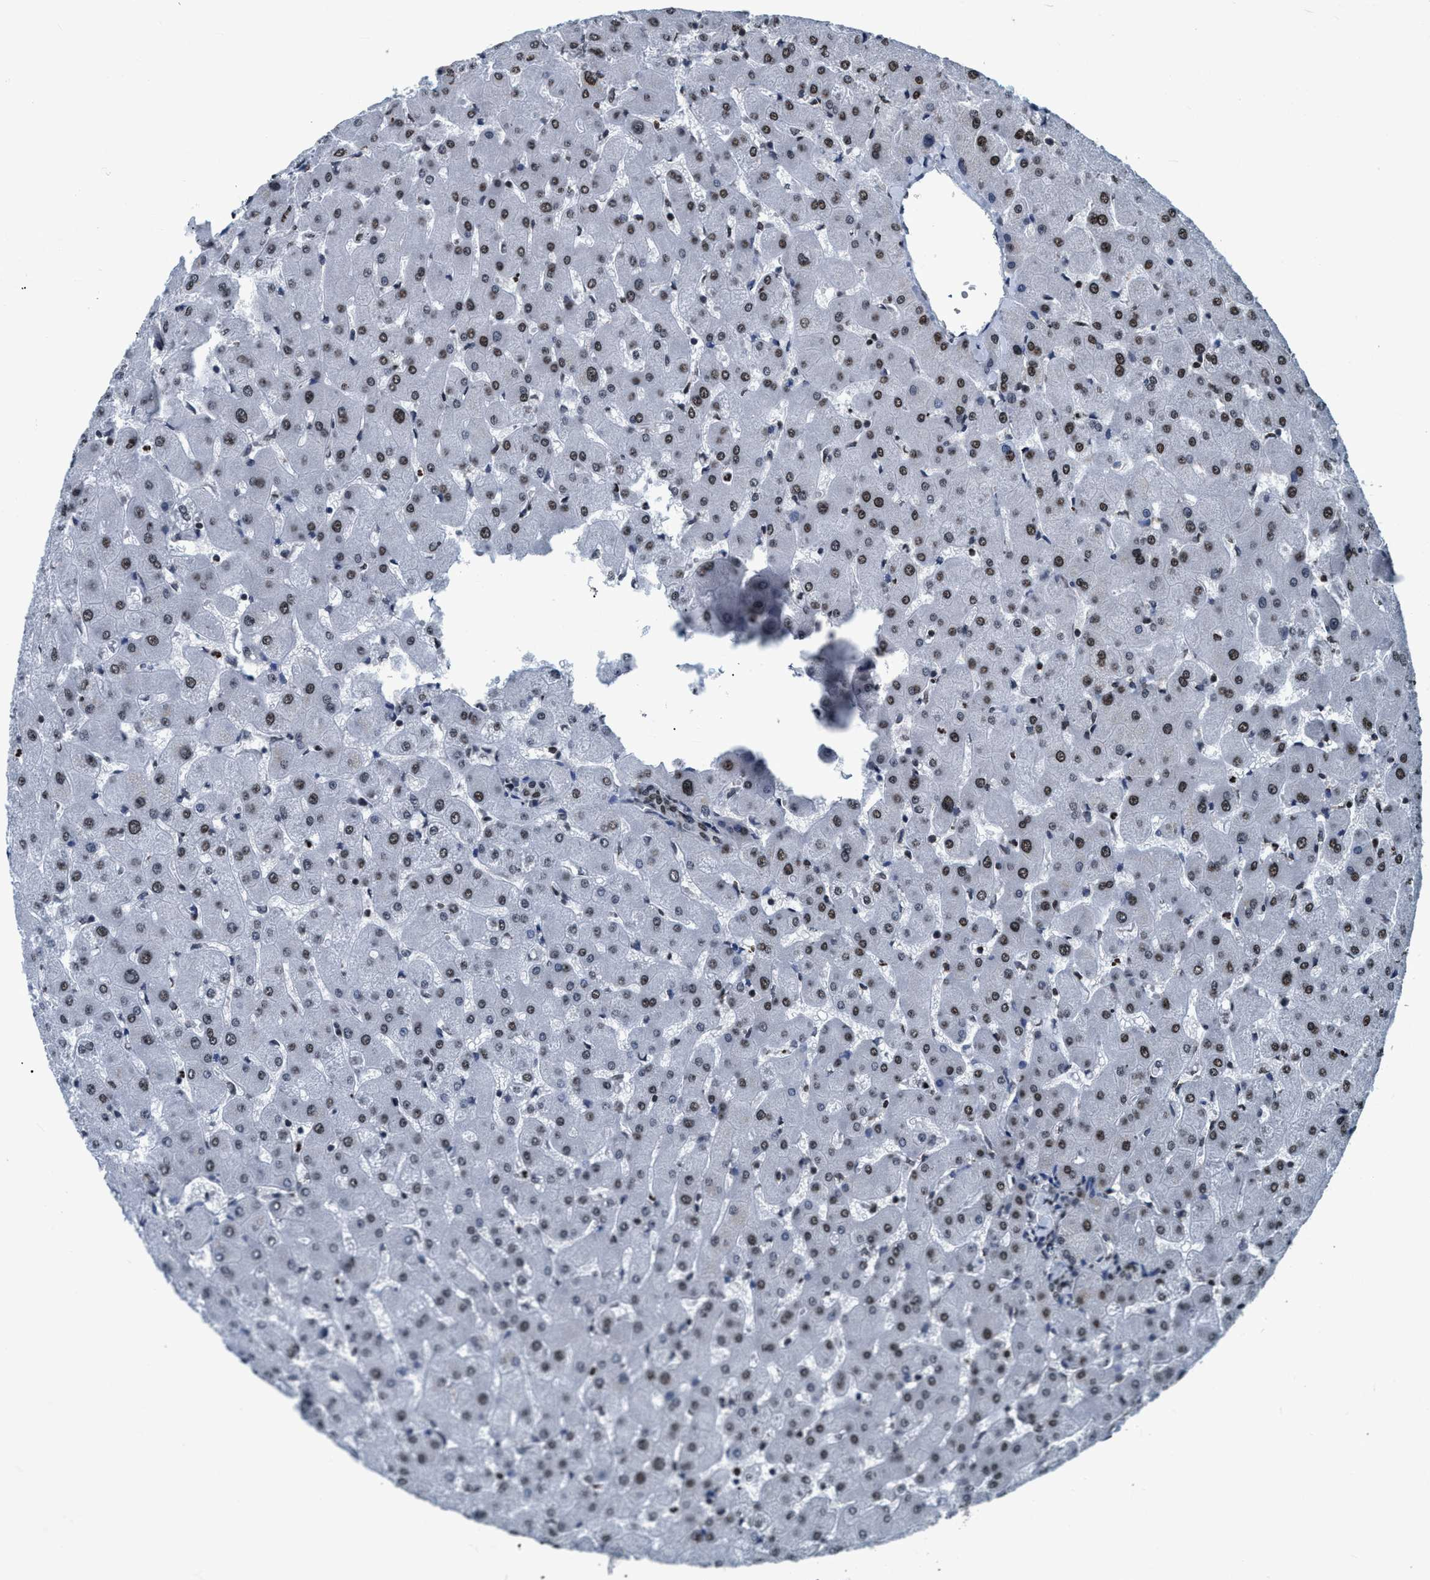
{"staining": {"intensity": "weak", "quantity": ">75%", "location": "nuclear"}, "tissue": "liver", "cell_type": "Cholangiocytes", "image_type": "normal", "snomed": [{"axis": "morphology", "description": "Normal tissue, NOS"}, {"axis": "topography", "description": "Liver"}], "caption": "An IHC image of benign tissue is shown. Protein staining in brown shows weak nuclear positivity in liver within cholangiocytes. The staining was performed using DAB, with brown indicating positive protein expression. Nuclei are stained blue with hematoxylin.", "gene": "CCNE2", "patient": {"sex": "female", "age": 63}}